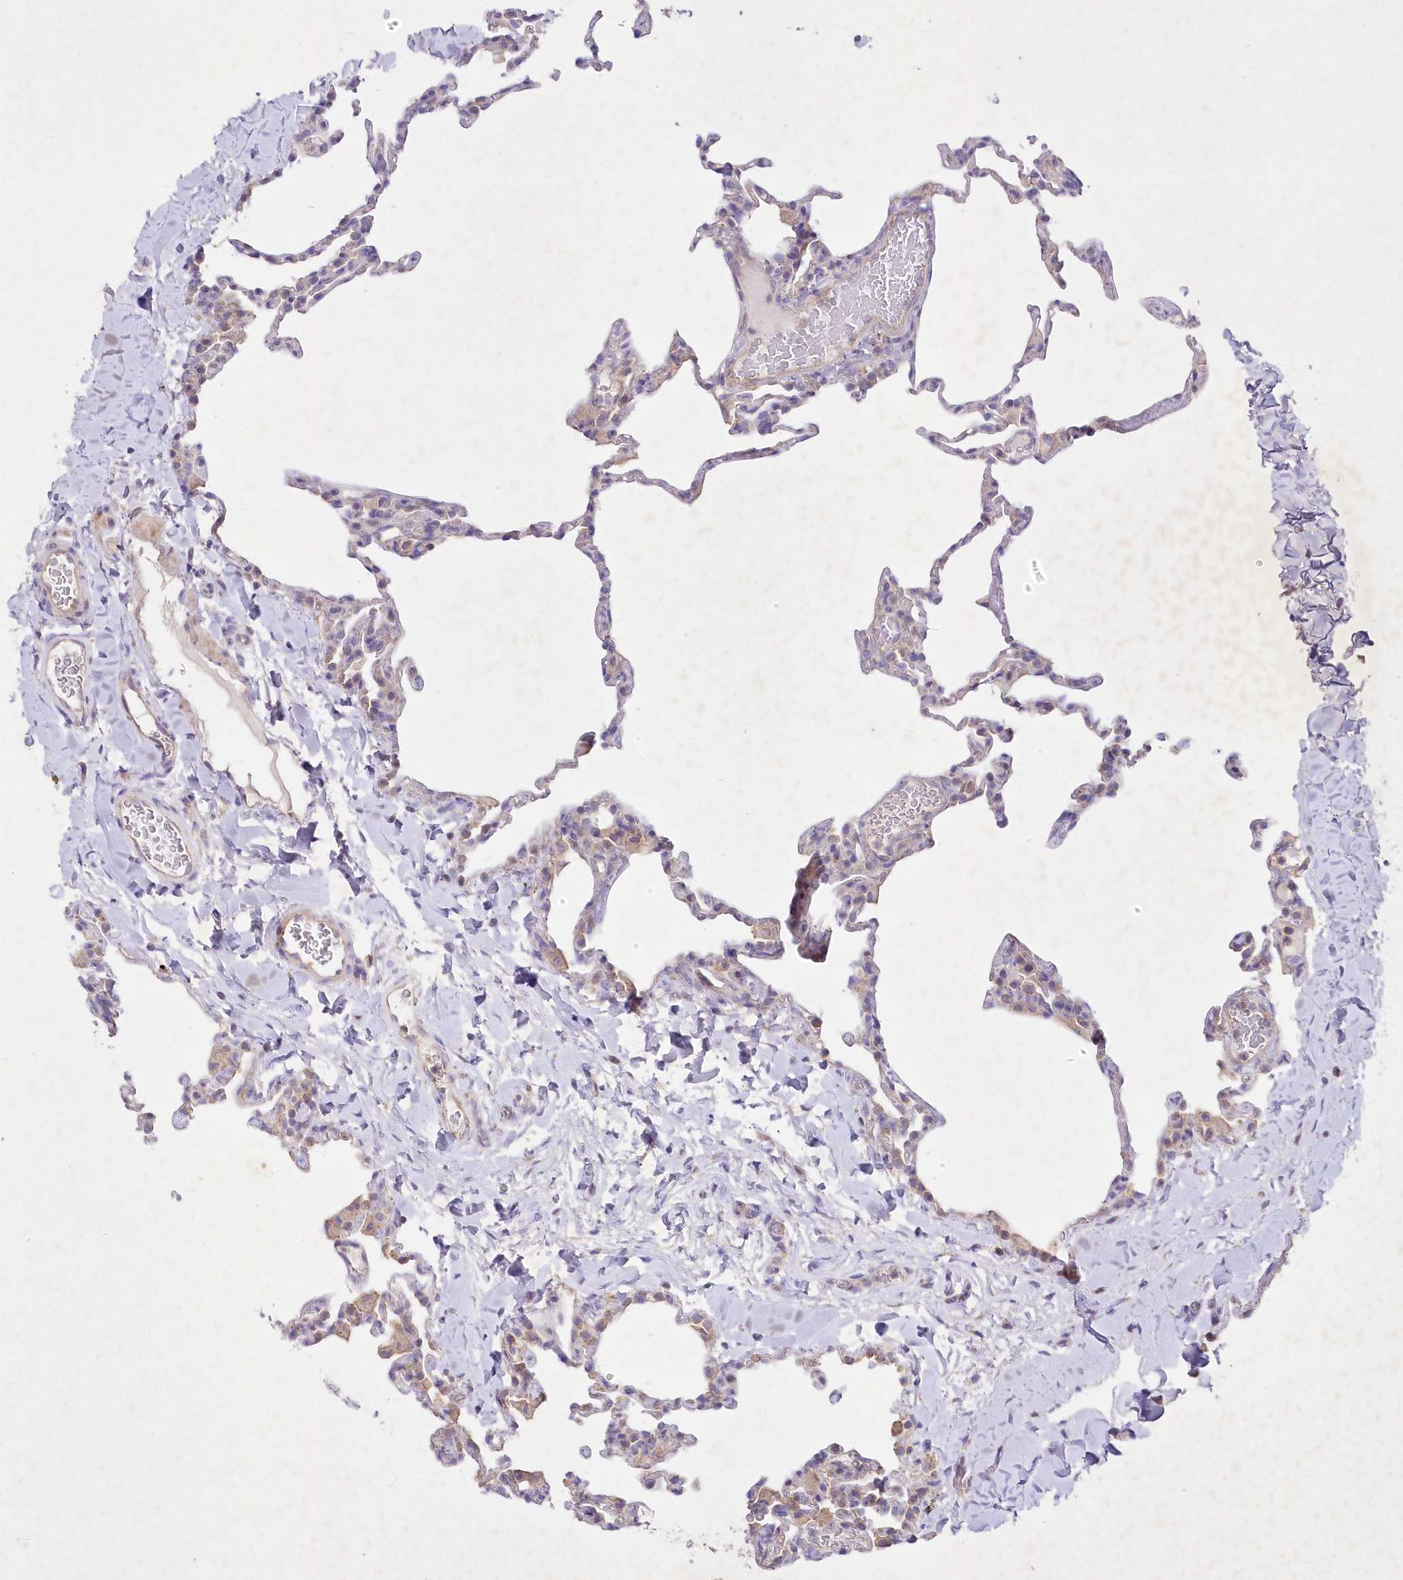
{"staining": {"intensity": "weak", "quantity": "<25%", "location": "cytoplasmic/membranous"}, "tissue": "lung", "cell_type": "Alveolar cells", "image_type": "normal", "snomed": [{"axis": "morphology", "description": "Normal tissue, NOS"}, {"axis": "topography", "description": "Lung"}], "caption": "The immunohistochemistry (IHC) micrograph has no significant positivity in alveolar cells of lung. (DAB (3,3'-diaminobenzidine) immunohistochemistry (IHC) with hematoxylin counter stain).", "gene": "ITSN2", "patient": {"sex": "male", "age": 20}}